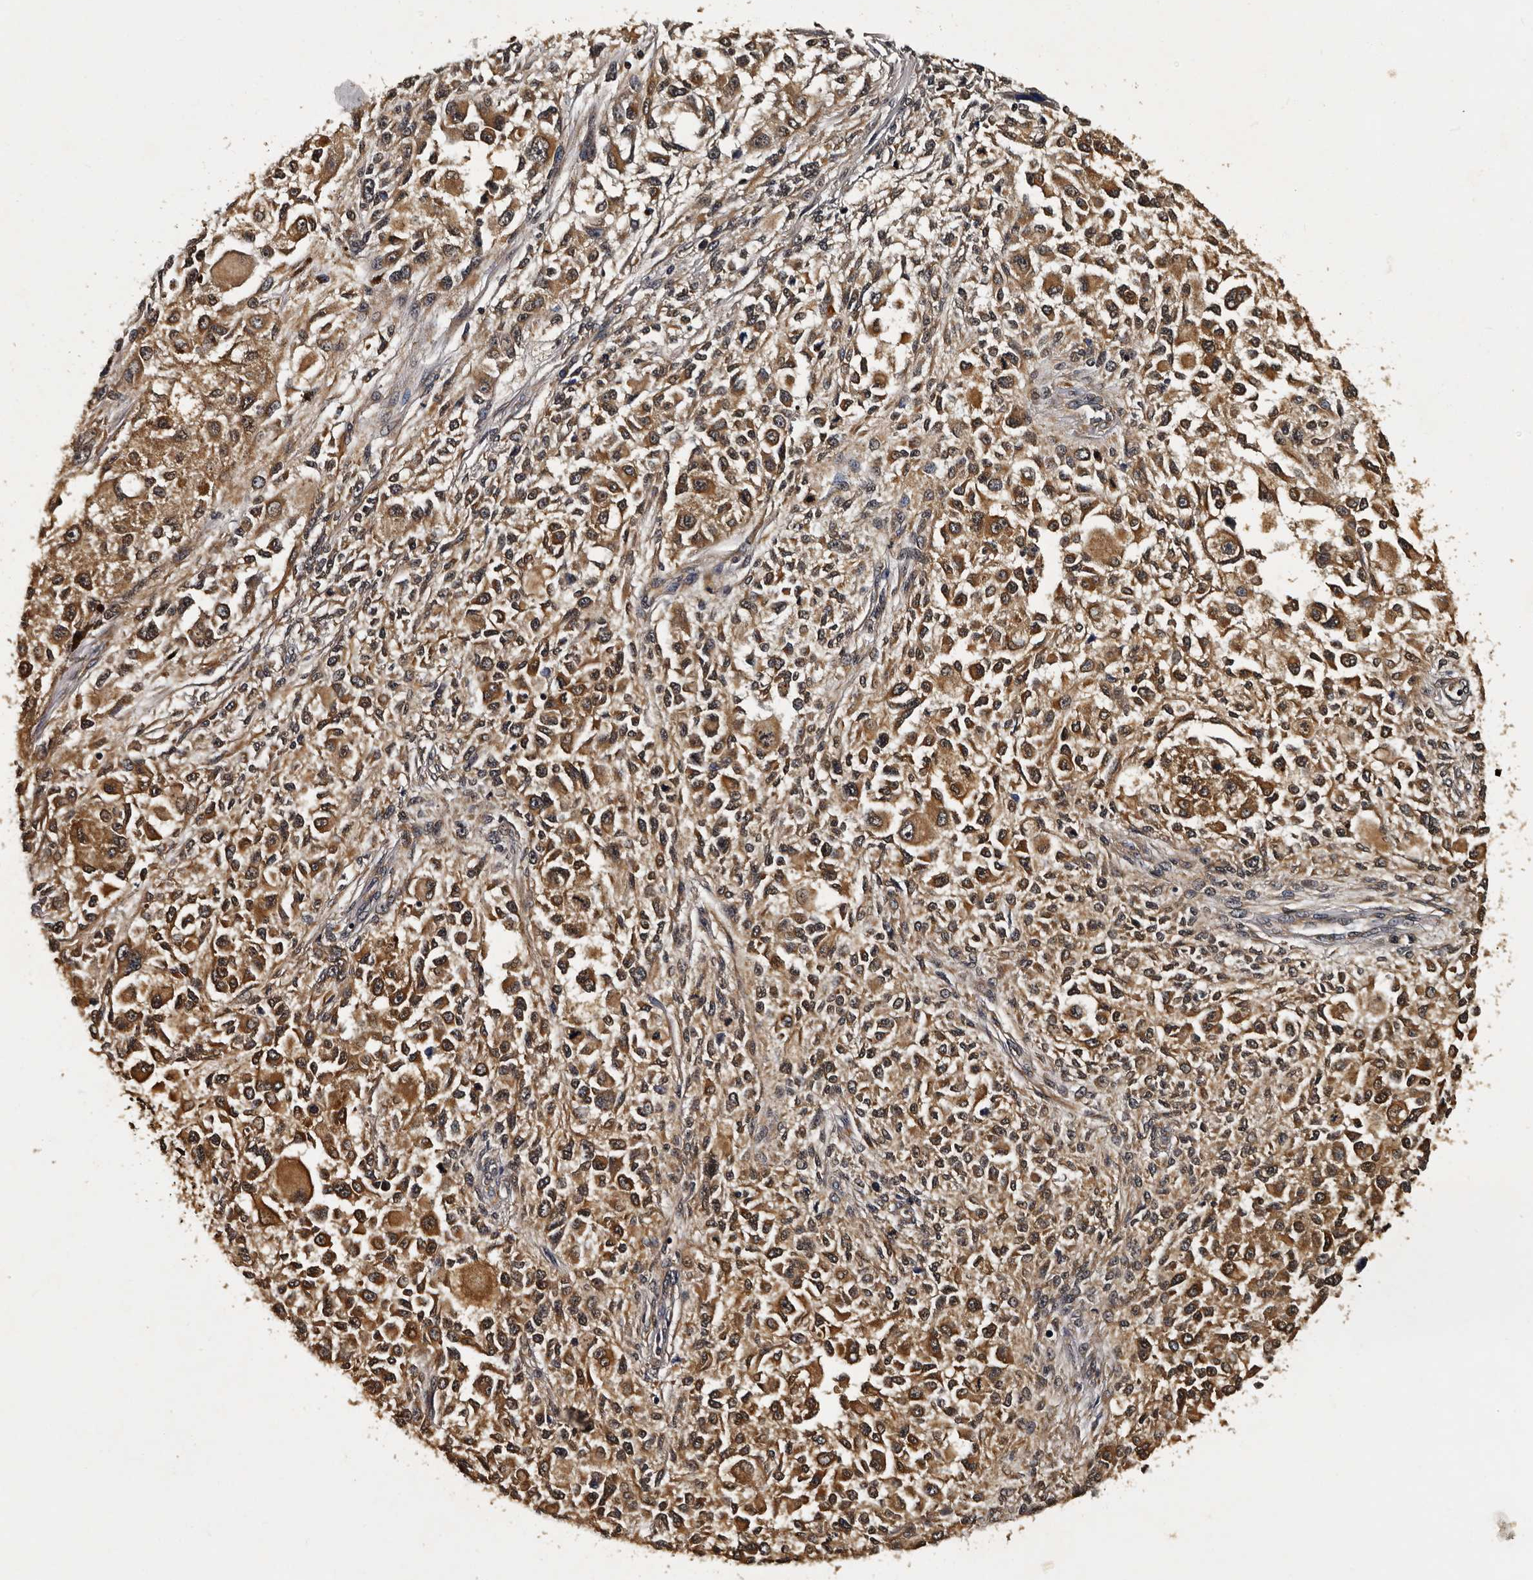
{"staining": {"intensity": "moderate", "quantity": ">75%", "location": "cytoplasmic/membranous,nuclear"}, "tissue": "melanoma", "cell_type": "Tumor cells", "image_type": "cancer", "snomed": [{"axis": "morphology", "description": "Necrosis, NOS"}, {"axis": "morphology", "description": "Malignant melanoma, NOS"}, {"axis": "topography", "description": "Skin"}], "caption": "The immunohistochemical stain labels moderate cytoplasmic/membranous and nuclear staining in tumor cells of melanoma tissue.", "gene": "CPNE3", "patient": {"sex": "female", "age": 87}}